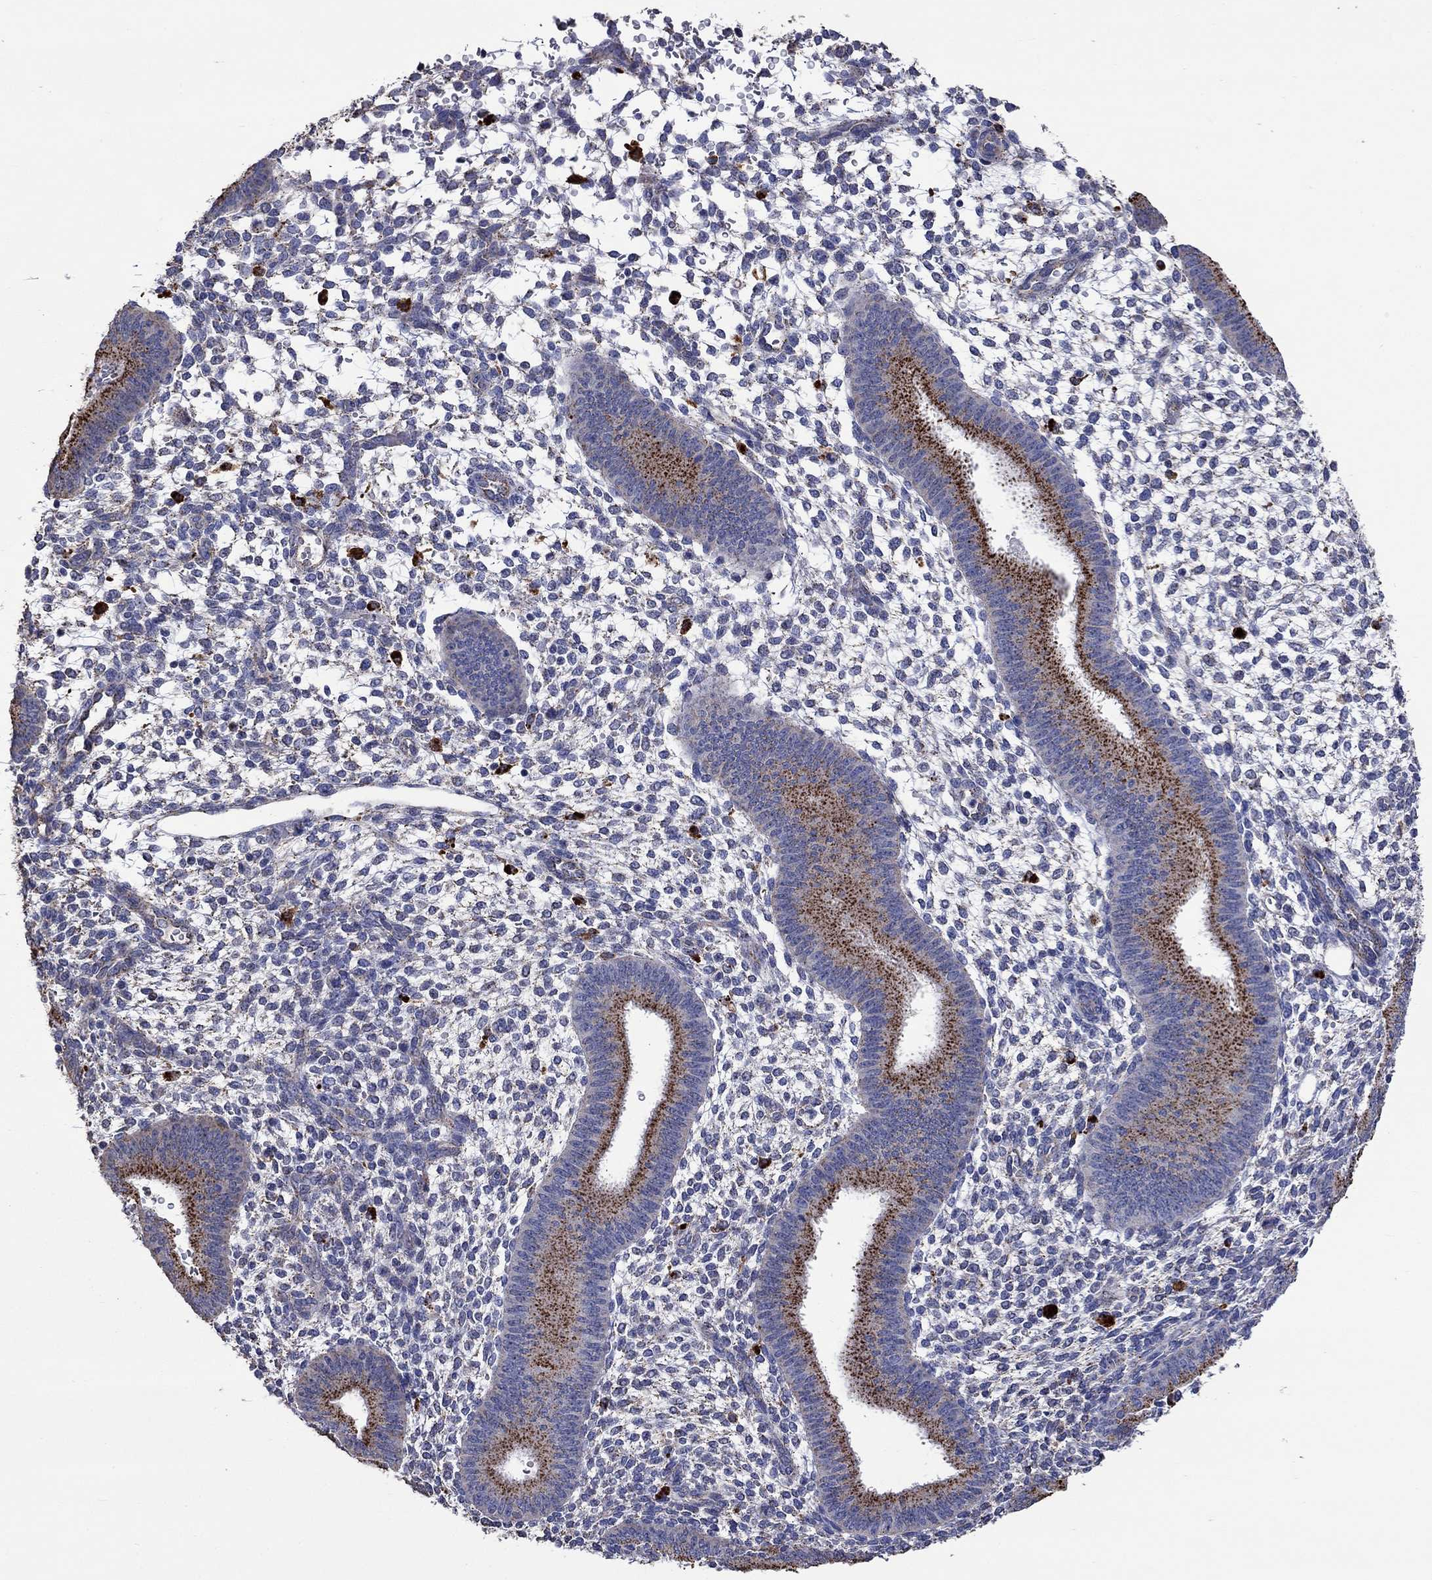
{"staining": {"intensity": "strong", "quantity": "<25%", "location": "cytoplasmic/membranous"}, "tissue": "endometrium", "cell_type": "Cells in endometrial stroma", "image_type": "normal", "snomed": [{"axis": "morphology", "description": "Normal tissue, NOS"}, {"axis": "topography", "description": "Endometrium"}], "caption": "IHC micrograph of unremarkable endometrium: endometrium stained using immunohistochemistry (IHC) demonstrates medium levels of strong protein expression localized specifically in the cytoplasmic/membranous of cells in endometrial stroma, appearing as a cytoplasmic/membranous brown color.", "gene": "CTSB", "patient": {"sex": "female", "age": 39}}